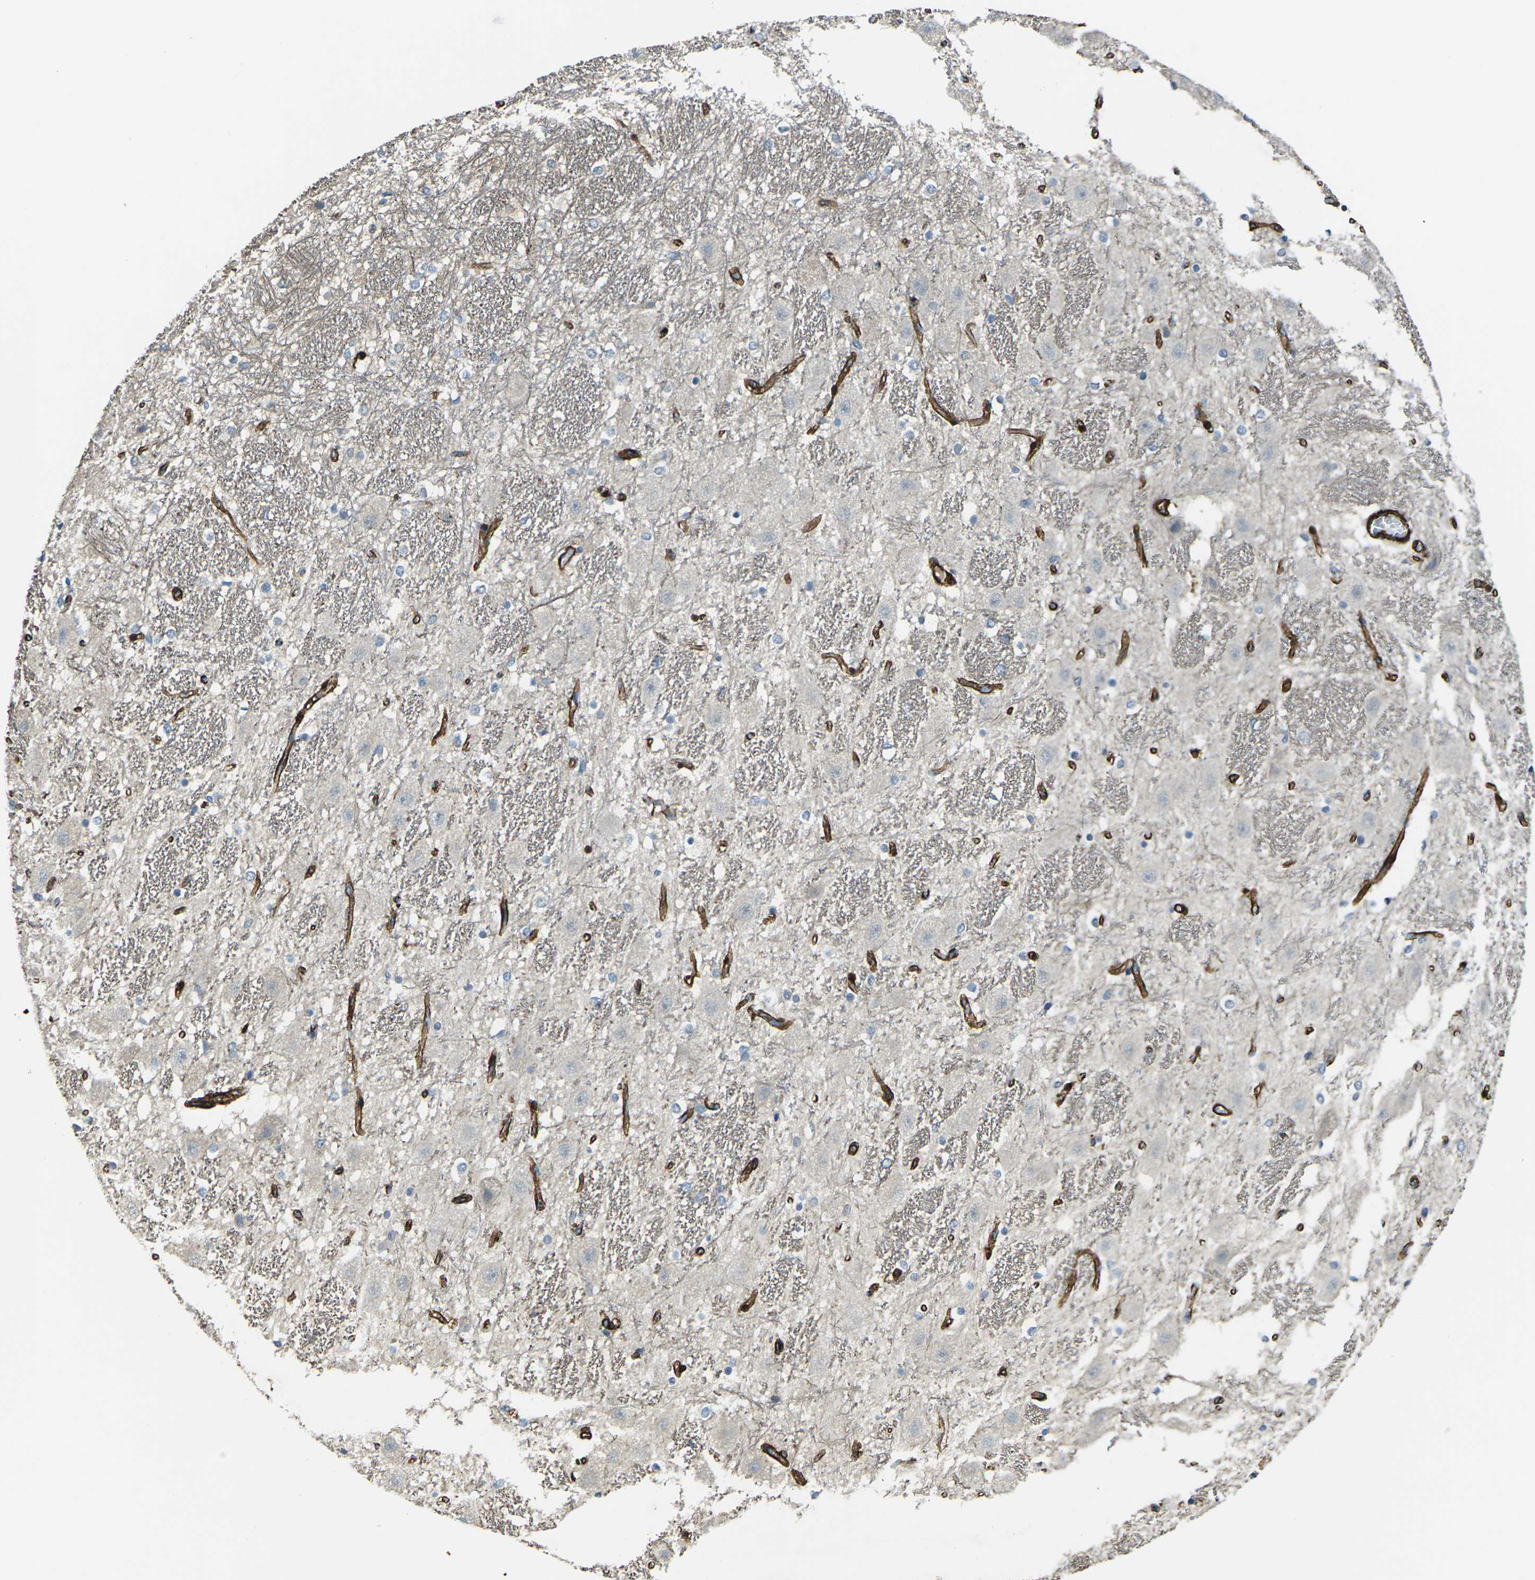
{"staining": {"intensity": "negative", "quantity": "none", "location": "none"}, "tissue": "hippocampus", "cell_type": "Glial cells", "image_type": "normal", "snomed": [{"axis": "morphology", "description": "Normal tissue, NOS"}, {"axis": "topography", "description": "Hippocampus"}], "caption": "A photomicrograph of hippocampus stained for a protein reveals no brown staining in glial cells.", "gene": "GRAMD1C", "patient": {"sex": "female", "age": 19}}